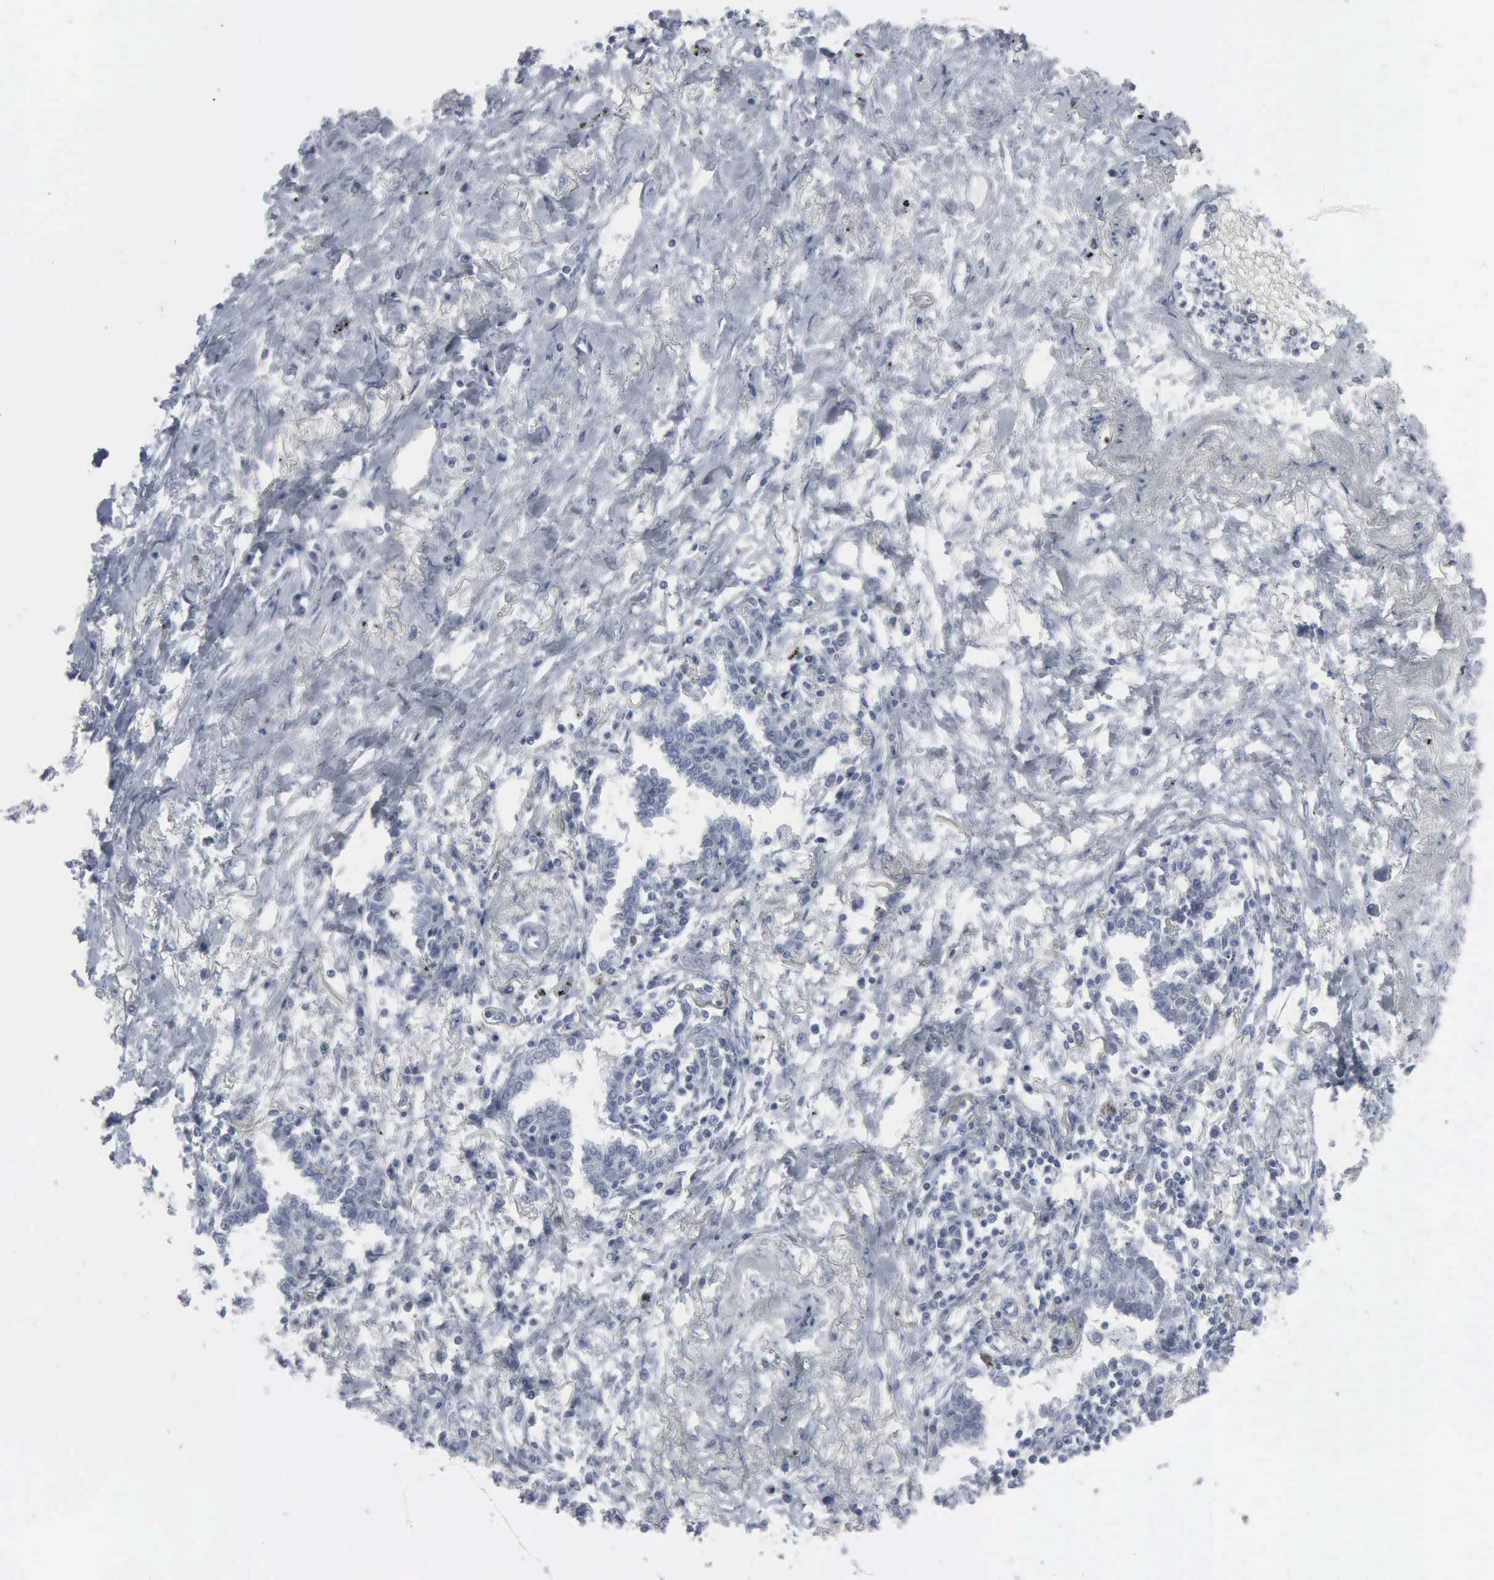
{"staining": {"intensity": "negative", "quantity": "none", "location": "none"}, "tissue": "lung cancer", "cell_type": "Tumor cells", "image_type": "cancer", "snomed": [{"axis": "morphology", "description": "Adenocarcinoma, NOS"}, {"axis": "topography", "description": "Lung"}], "caption": "An immunohistochemistry micrograph of lung cancer is shown. There is no staining in tumor cells of lung cancer.", "gene": "CCND3", "patient": {"sex": "male", "age": 60}}